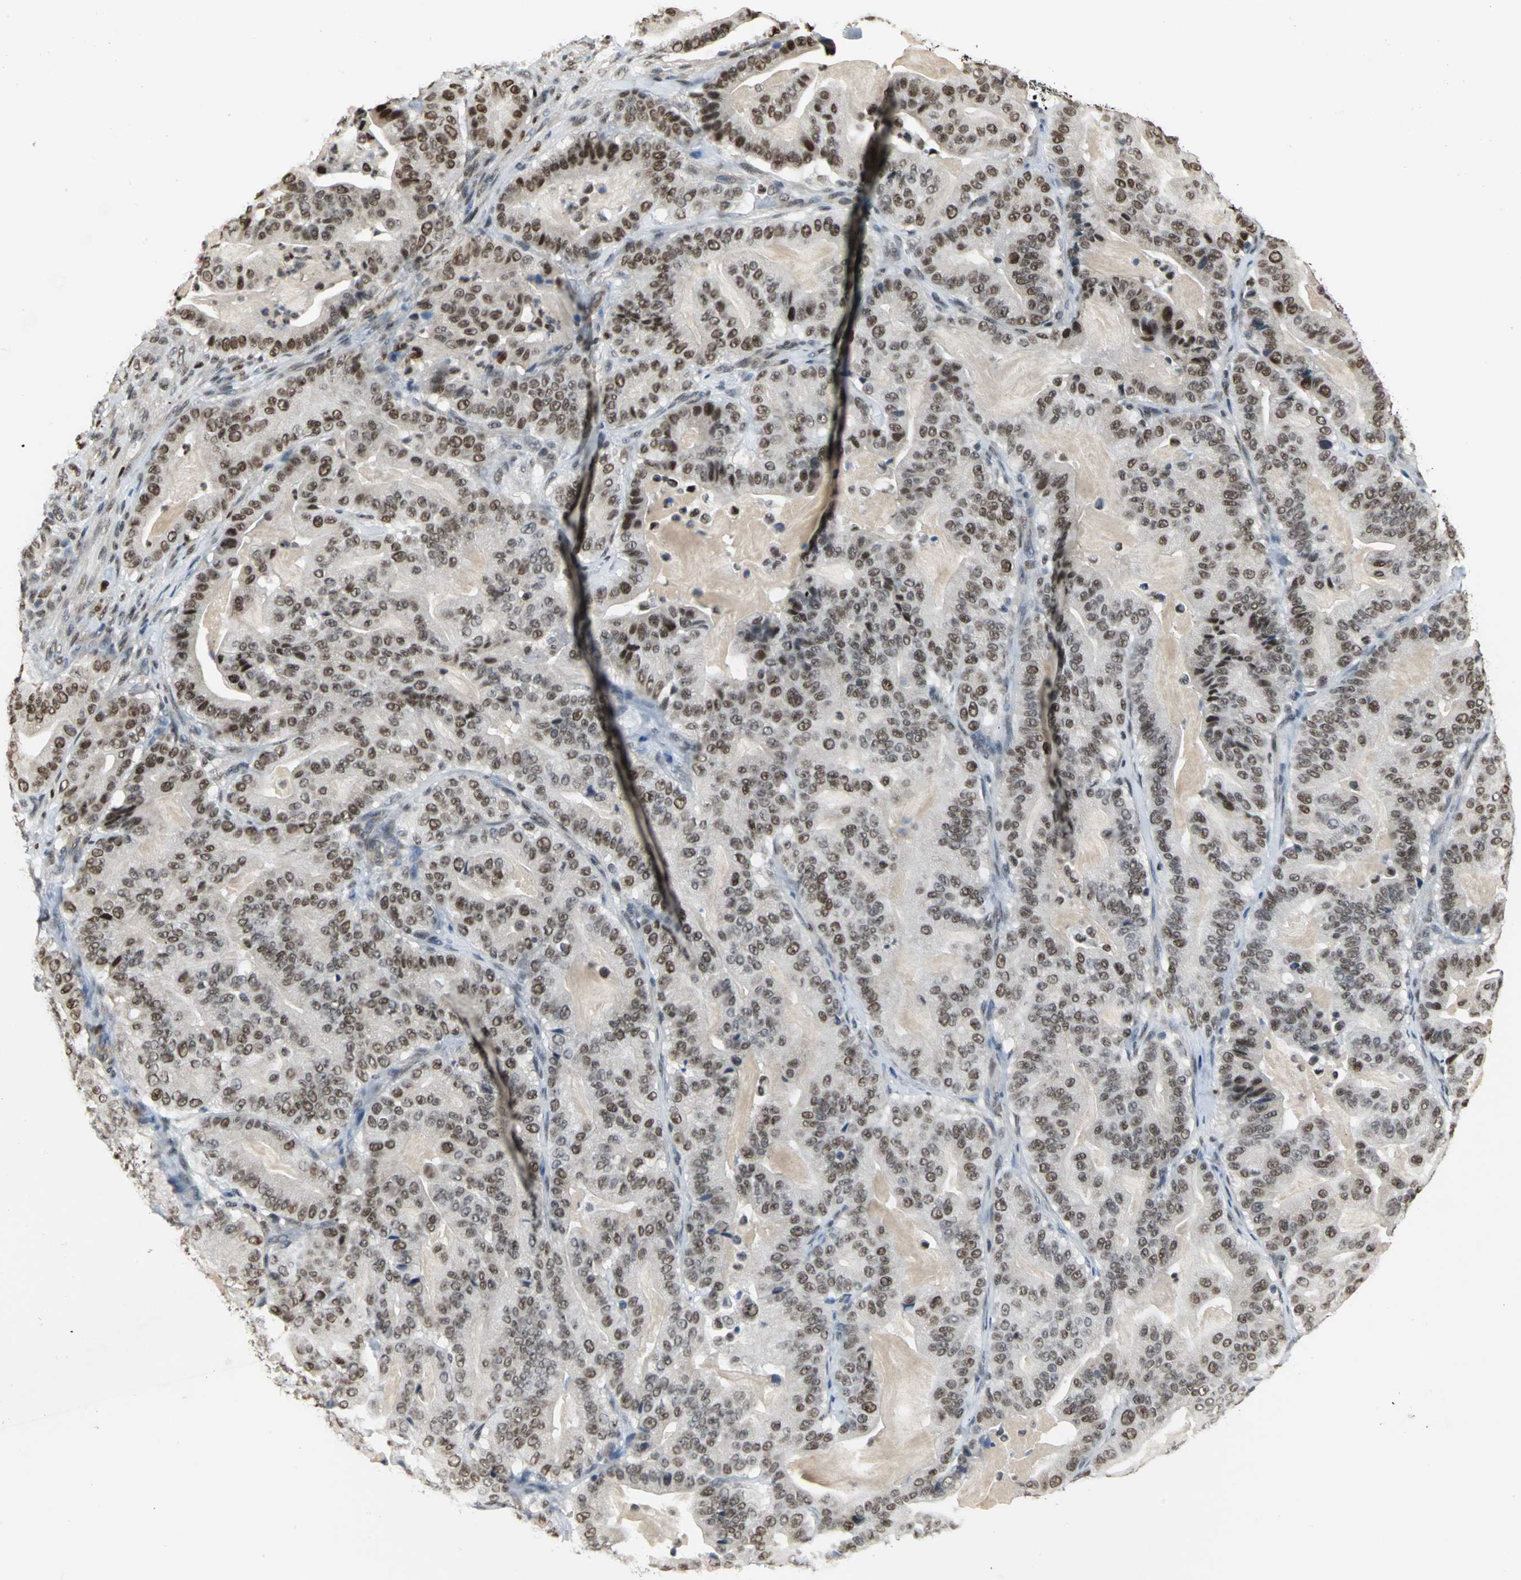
{"staining": {"intensity": "strong", "quantity": ">75%", "location": "nuclear"}, "tissue": "pancreatic cancer", "cell_type": "Tumor cells", "image_type": "cancer", "snomed": [{"axis": "morphology", "description": "Adenocarcinoma, NOS"}, {"axis": "topography", "description": "Pancreas"}], "caption": "Immunohistochemistry (IHC) of adenocarcinoma (pancreatic) displays high levels of strong nuclear staining in approximately >75% of tumor cells.", "gene": "CCDC88C", "patient": {"sex": "male", "age": 63}}